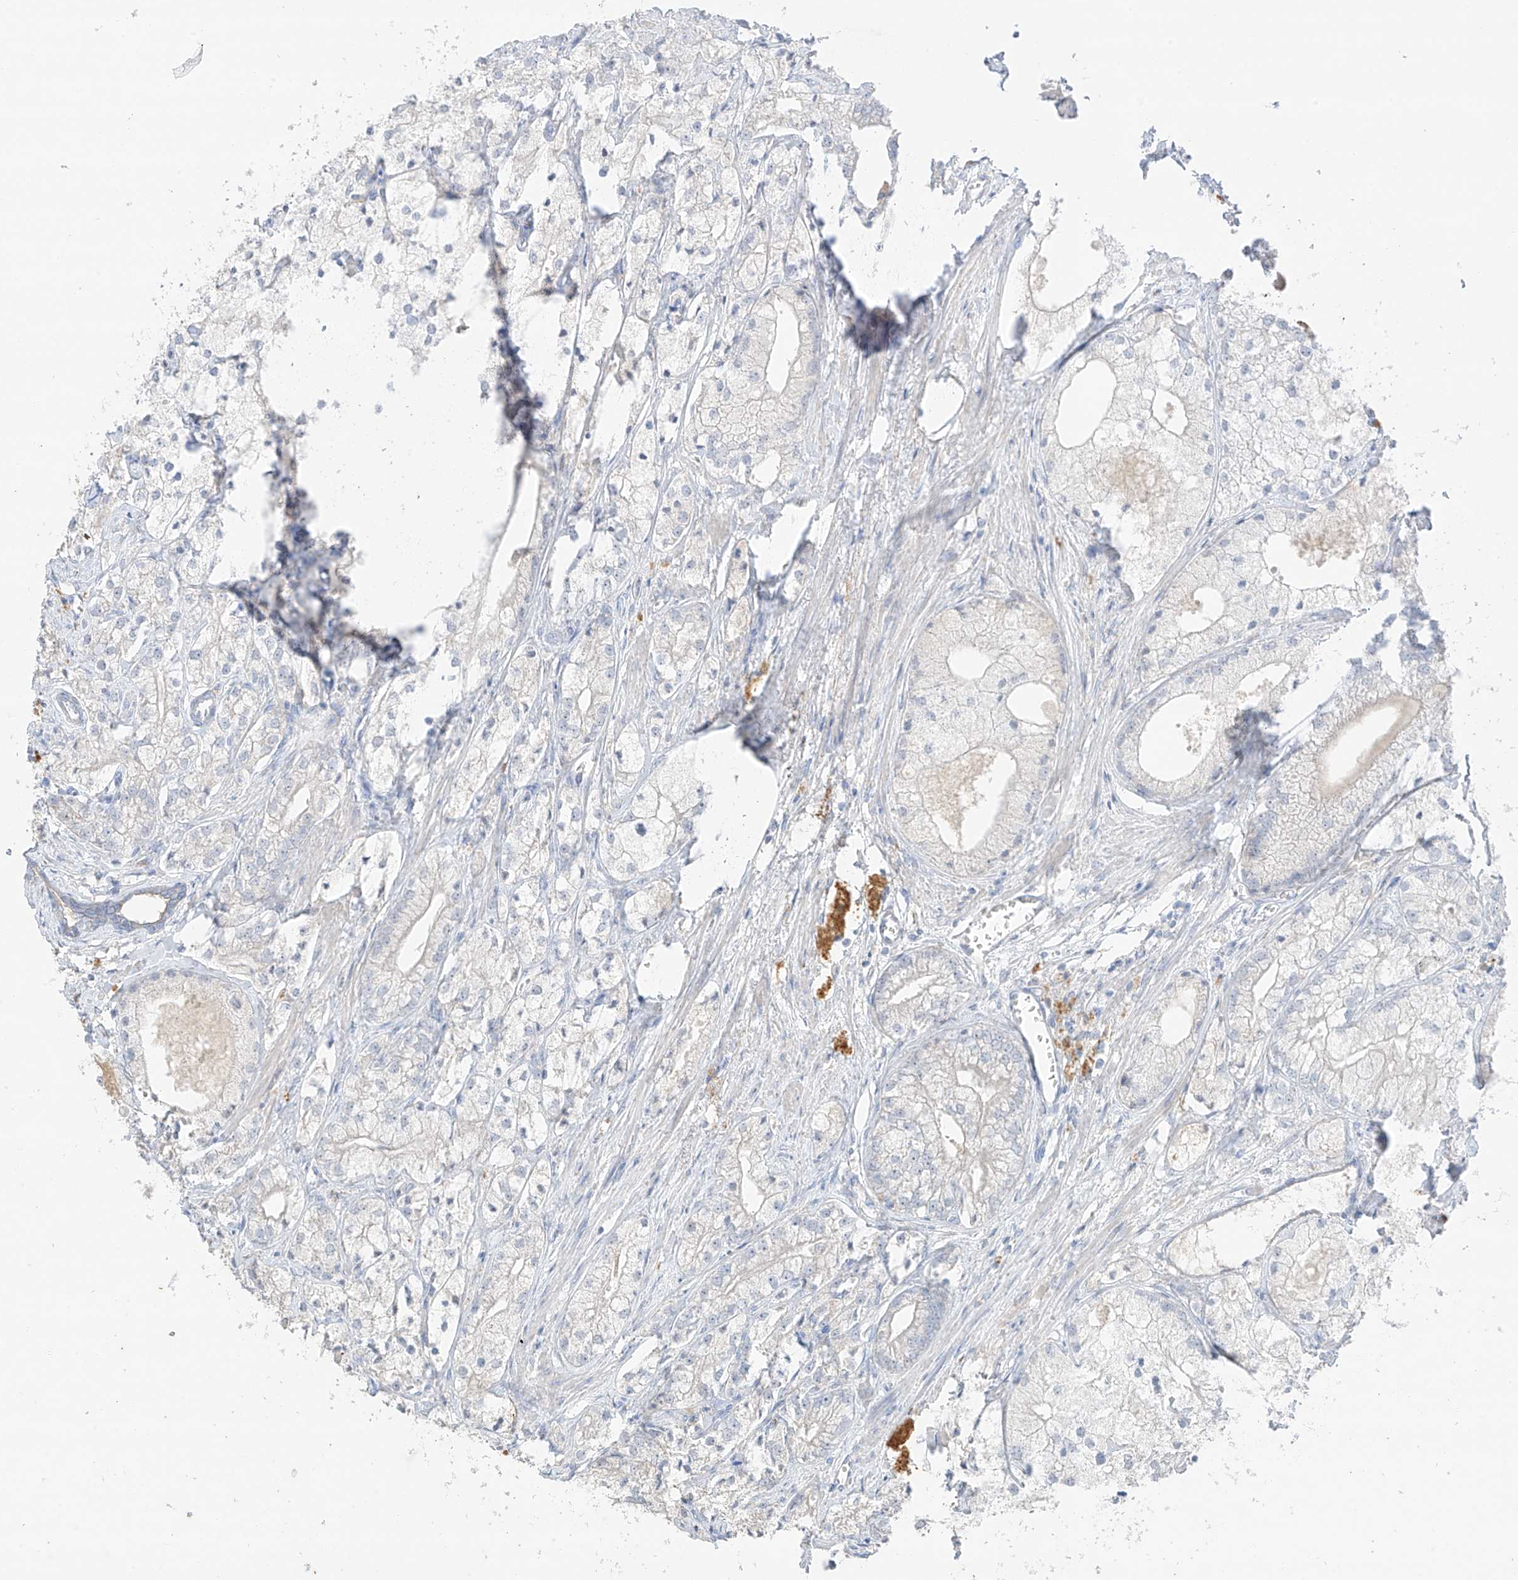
{"staining": {"intensity": "negative", "quantity": "none", "location": "none"}, "tissue": "prostate cancer", "cell_type": "Tumor cells", "image_type": "cancer", "snomed": [{"axis": "morphology", "description": "Adenocarcinoma, Low grade"}, {"axis": "topography", "description": "Prostate"}], "caption": "The micrograph shows no staining of tumor cells in low-grade adenocarcinoma (prostate). (Stains: DAB (3,3'-diaminobenzidine) IHC with hematoxylin counter stain, Microscopy: brightfield microscopy at high magnification).", "gene": "CAPN13", "patient": {"sex": "male", "age": 69}}